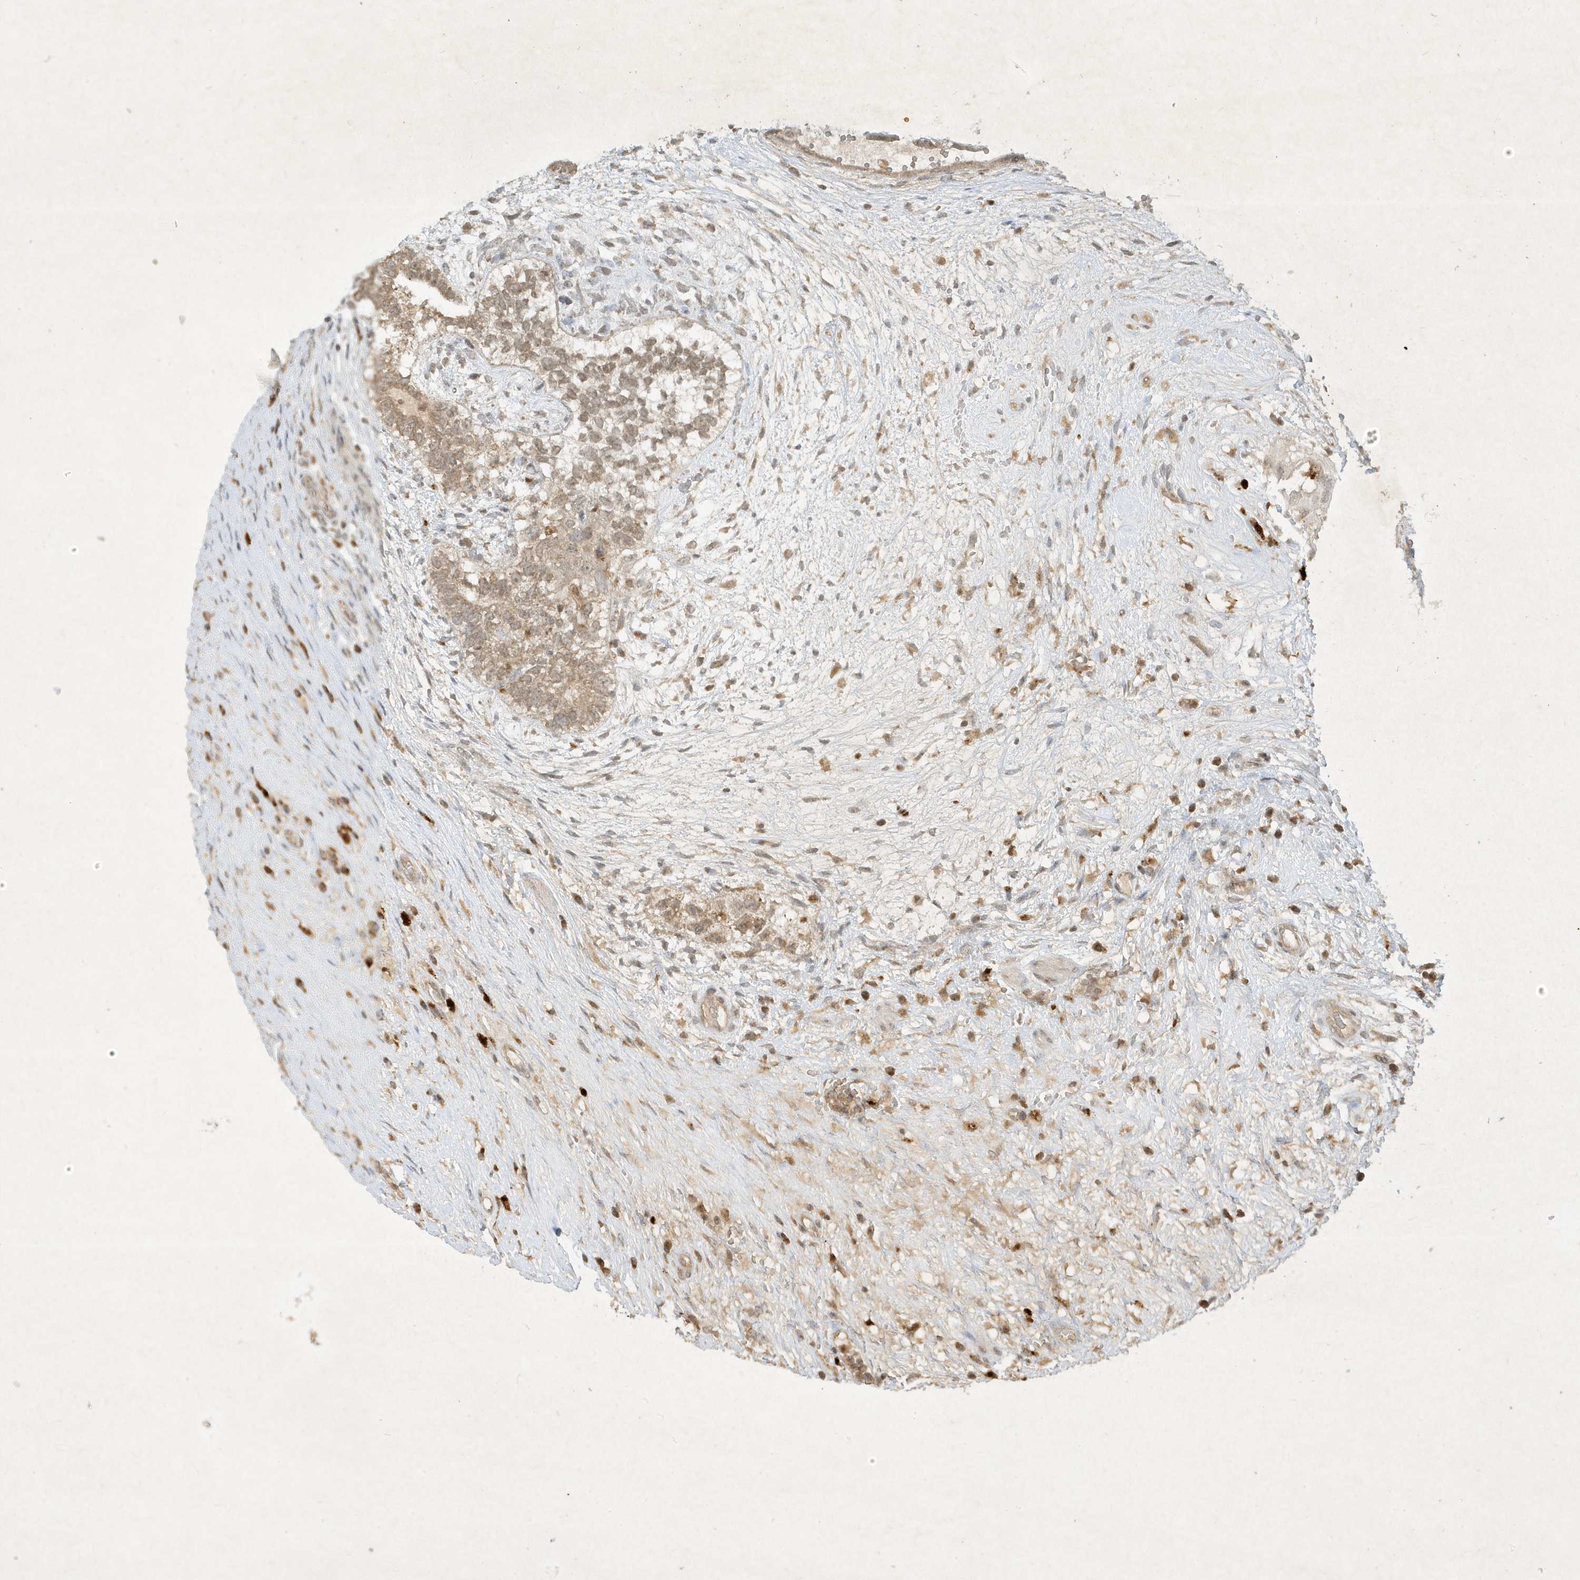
{"staining": {"intensity": "negative", "quantity": "none", "location": "none"}, "tissue": "testis cancer", "cell_type": "Tumor cells", "image_type": "cancer", "snomed": [{"axis": "morphology", "description": "Carcinoma, Embryonal, NOS"}, {"axis": "topography", "description": "Testis"}], "caption": "High magnification brightfield microscopy of embryonal carcinoma (testis) stained with DAB (3,3'-diaminobenzidine) (brown) and counterstained with hematoxylin (blue): tumor cells show no significant staining.", "gene": "ZNF213", "patient": {"sex": "male", "age": 26}}